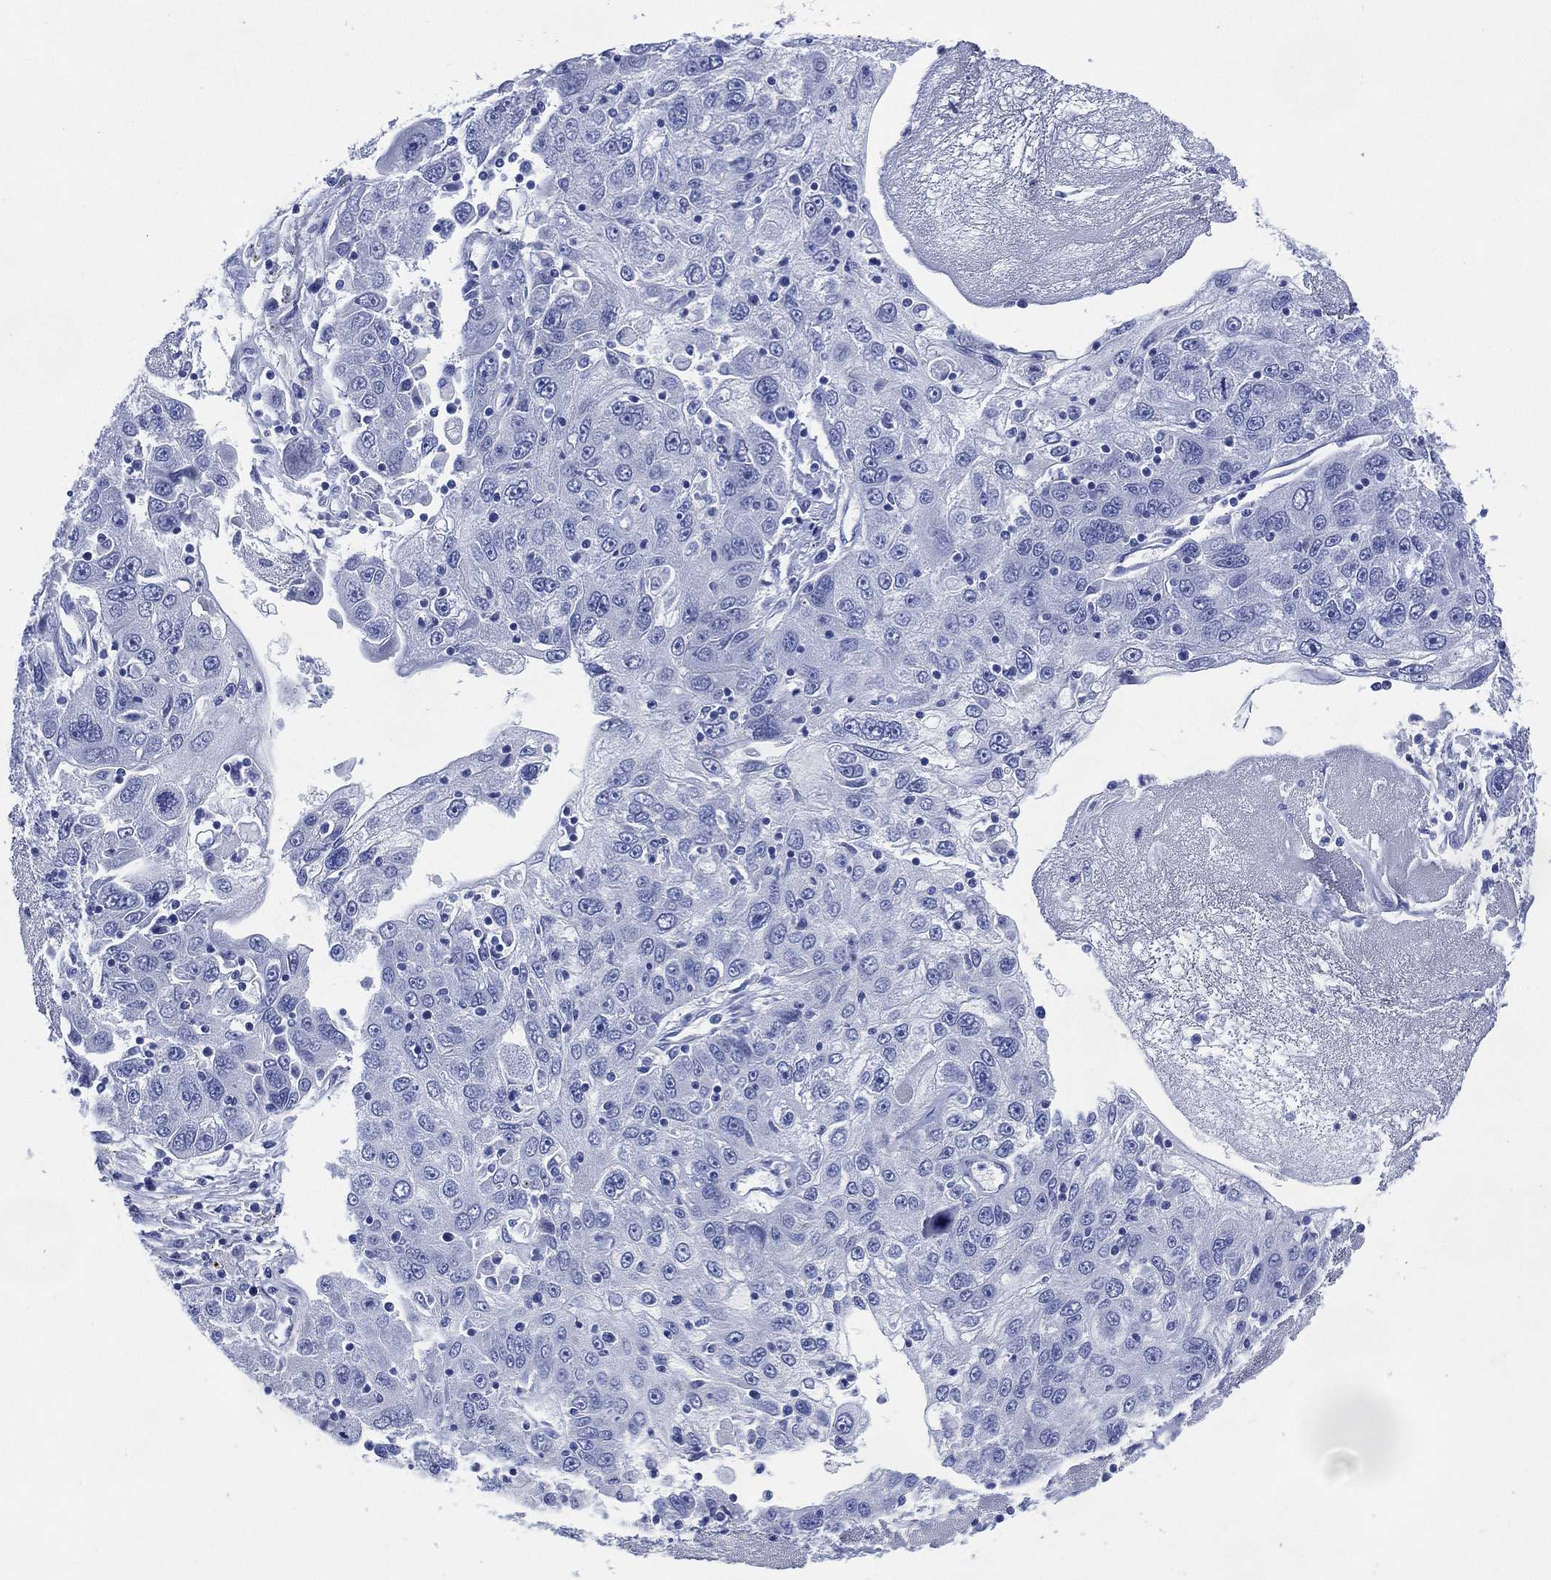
{"staining": {"intensity": "negative", "quantity": "none", "location": "none"}, "tissue": "stomach cancer", "cell_type": "Tumor cells", "image_type": "cancer", "snomed": [{"axis": "morphology", "description": "Adenocarcinoma, NOS"}, {"axis": "topography", "description": "Stomach"}], "caption": "Human stomach cancer (adenocarcinoma) stained for a protein using IHC reveals no staining in tumor cells.", "gene": "SIGLECL1", "patient": {"sex": "male", "age": 56}}